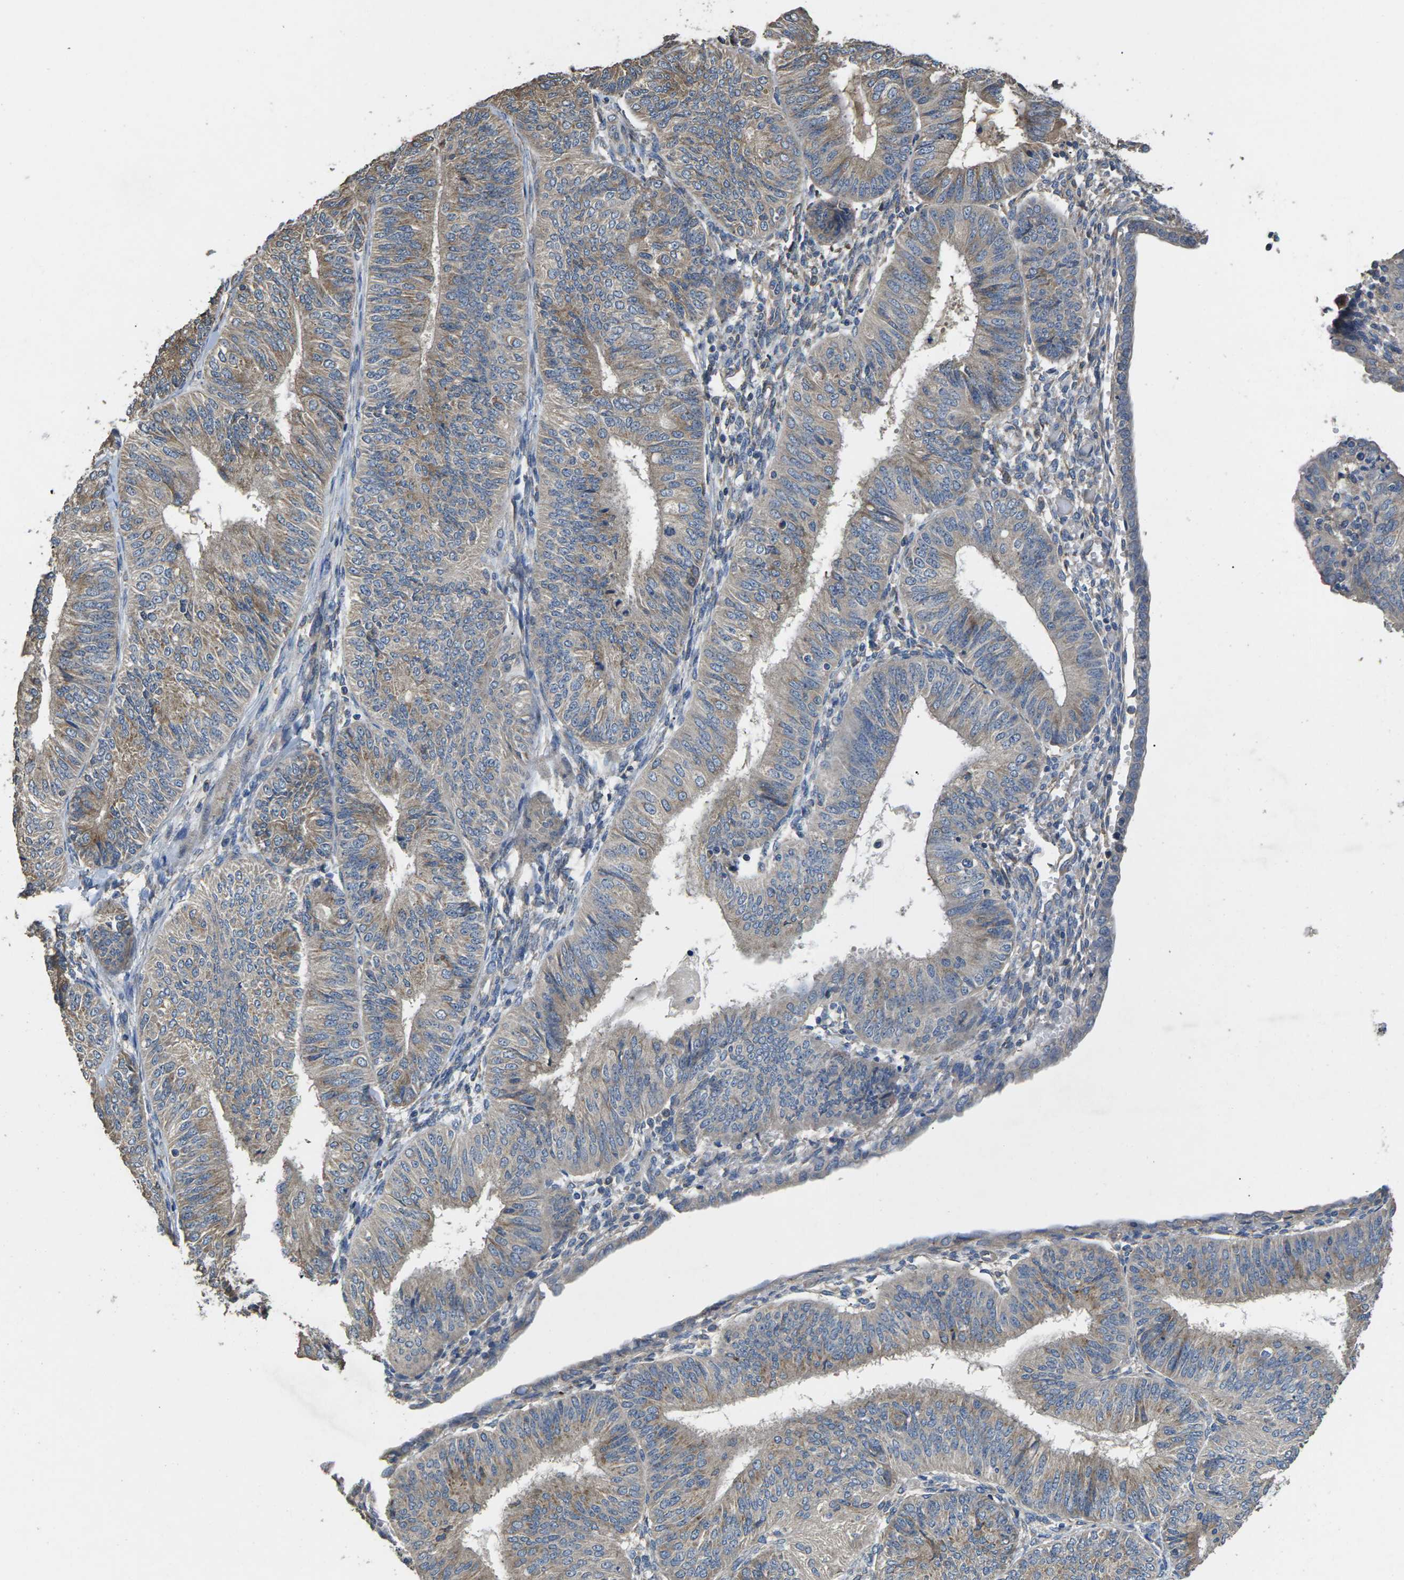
{"staining": {"intensity": "weak", "quantity": "25%-75%", "location": "cytoplasmic/membranous"}, "tissue": "endometrial cancer", "cell_type": "Tumor cells", "image_type": "cancer", "snomed": [{"axis": "morphology", "description": "Adenocarcinoma, NOS"}, {"axis": "topography", "description": "Endometrium"}], "caption": "Protein analysis of endometrial cancer tissue reveals weak cytoplasmic/membranous staining in about 25%-75% of tumor cells.", "gene": "B4GAT1", "patient": {"sex": "female", "age": 58}}